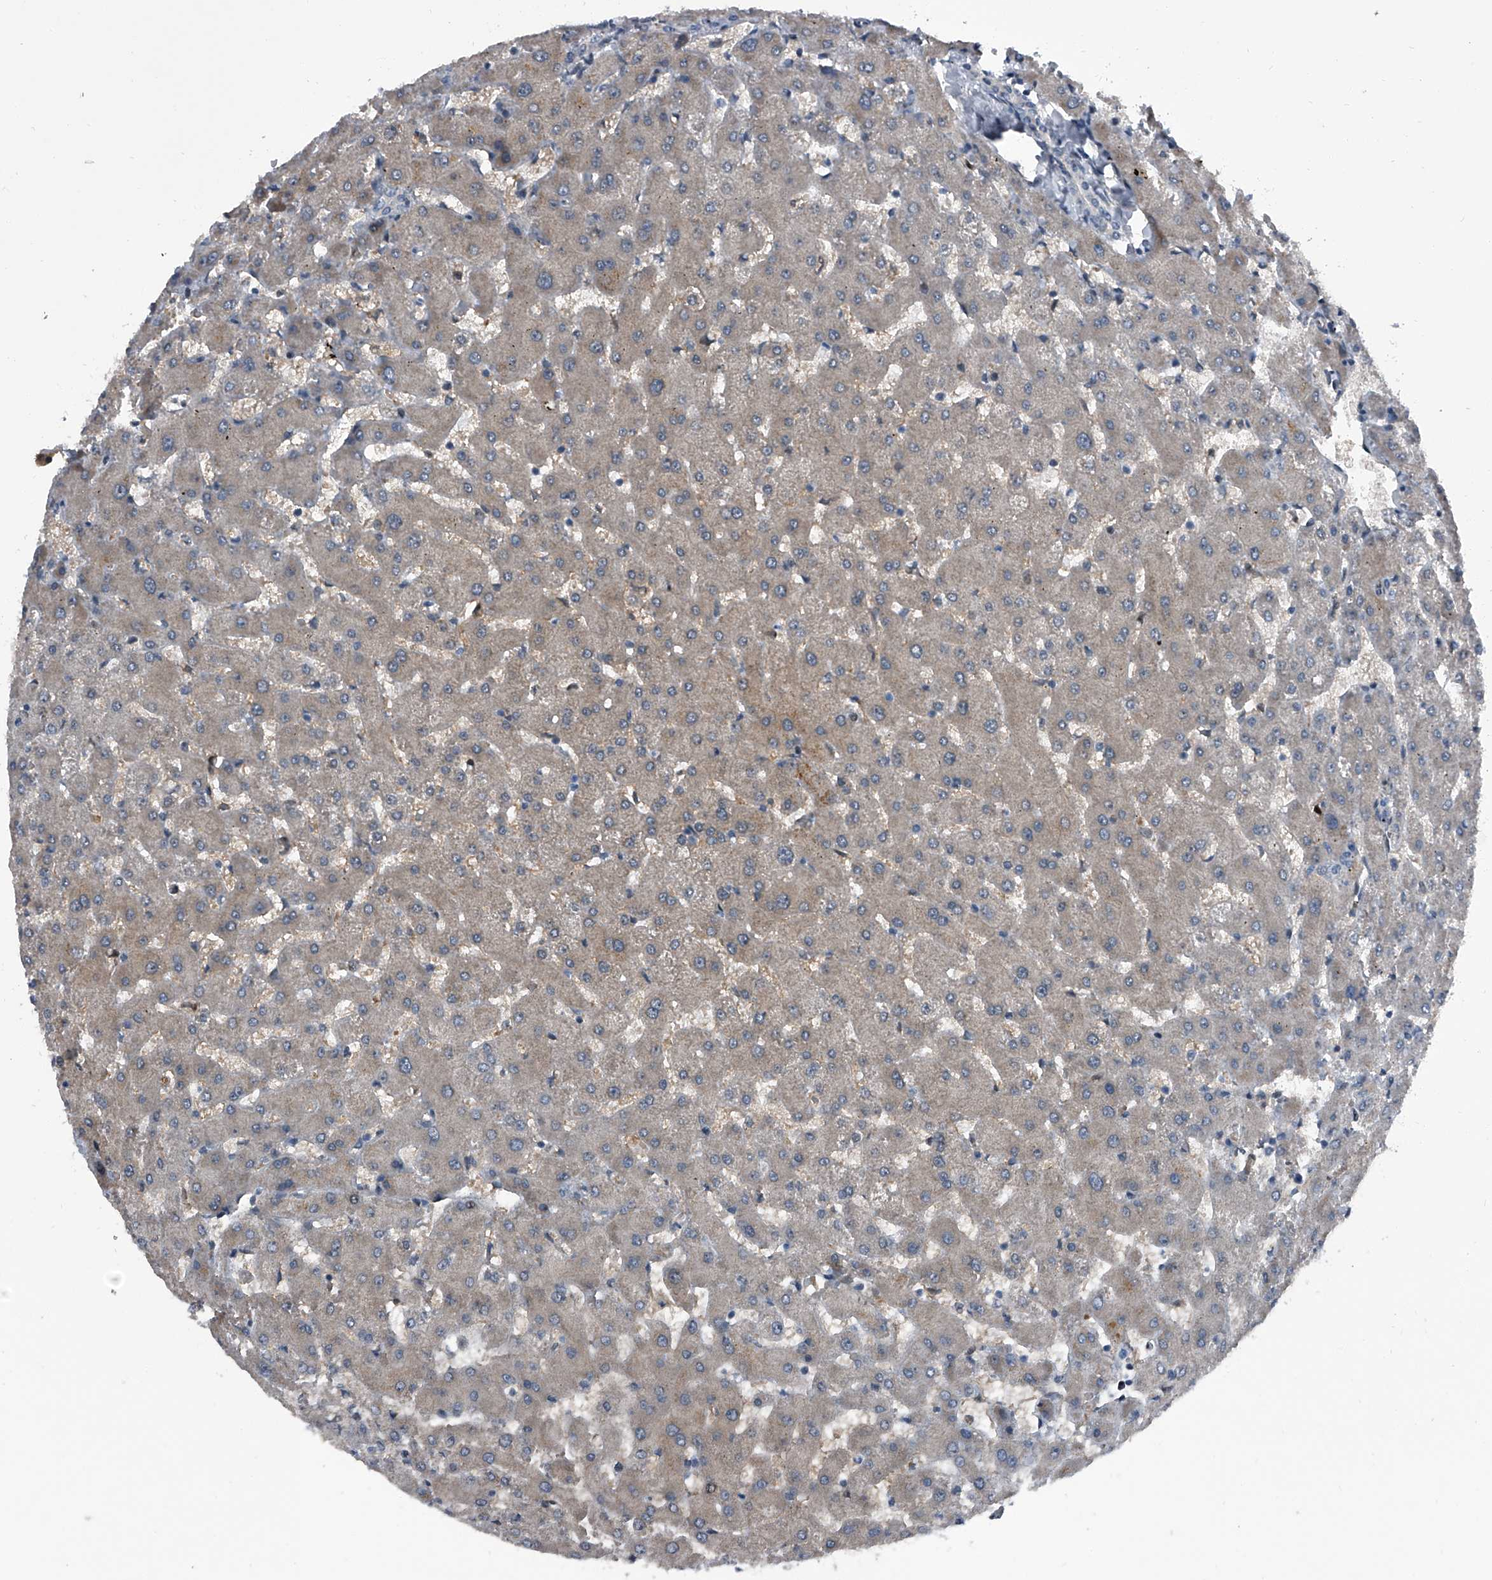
{"staining": {"intensity": "negative", "quantity": "none", "location": "none"}, "tissue": "liver", "cell_type": "Cholangiocytes", "image_type": "normal", "snomed": [{"axis": "morphology", "description": "Normal tissue, NOS"}, {"axis": "topography", "description": "Liver"}], "caption": "Protein analysis of normal liver shows no significant staining in cholangiocytes.", "gene": "ELK4", "patient": {"sex": "female", "age": 63}}